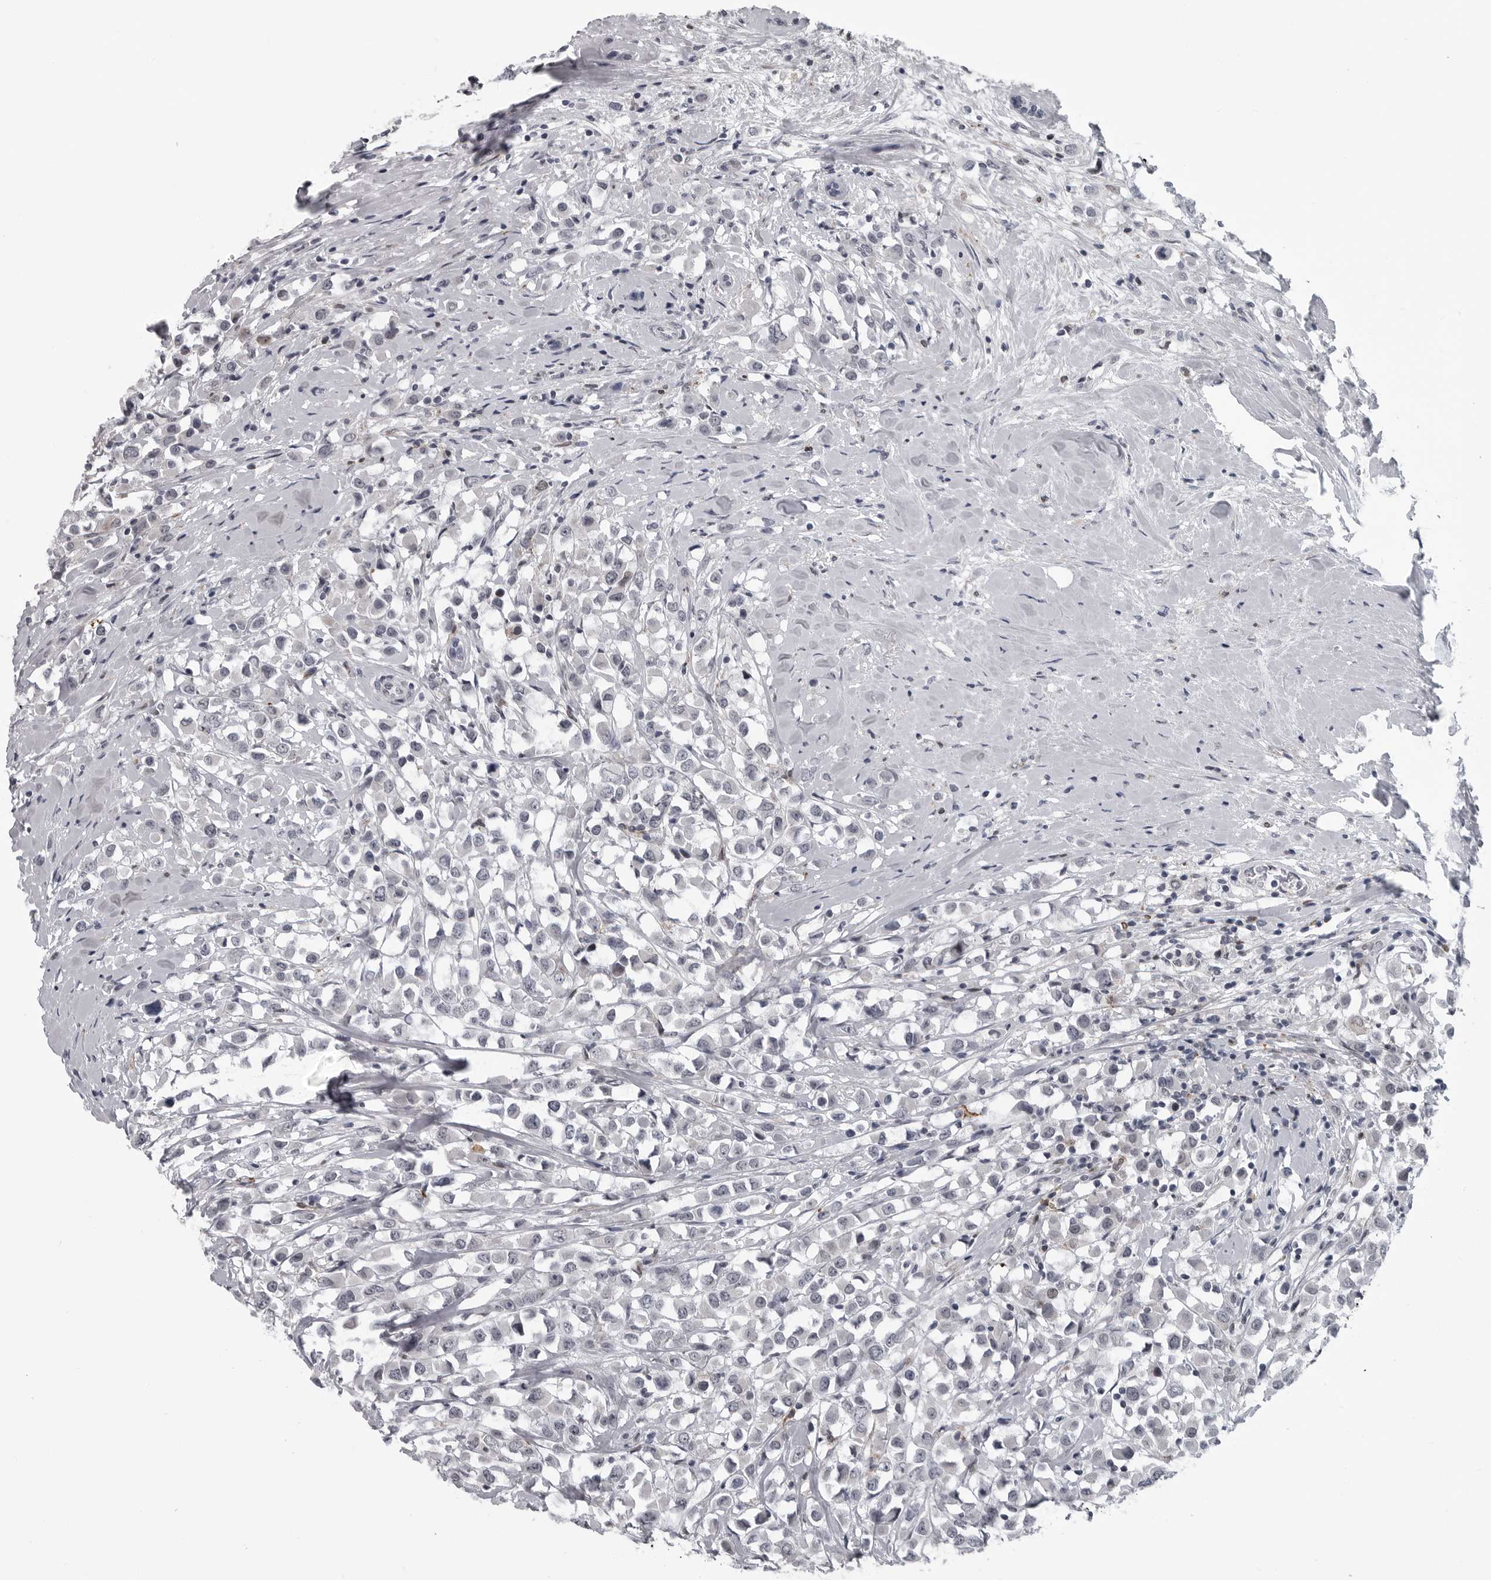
{"staining": {"intensity": "negative", "quantity": "none", "location": "none"}, "tissue": "breast cancer", "cell_type": "Tumor cells", "image_type": "cancer", "snomed": [{"axis": "morphology", "description": "Duct carcinoma"}, {"axis": "topography", "description": "Breast"}], "caption": "An immunohistochemistry photomicrograph of breast cancer is shown. There is no staining in tumor cells of breast cancer.", "gene": "LYSMD1", "patient": {"sex": "female", "age": 61}}